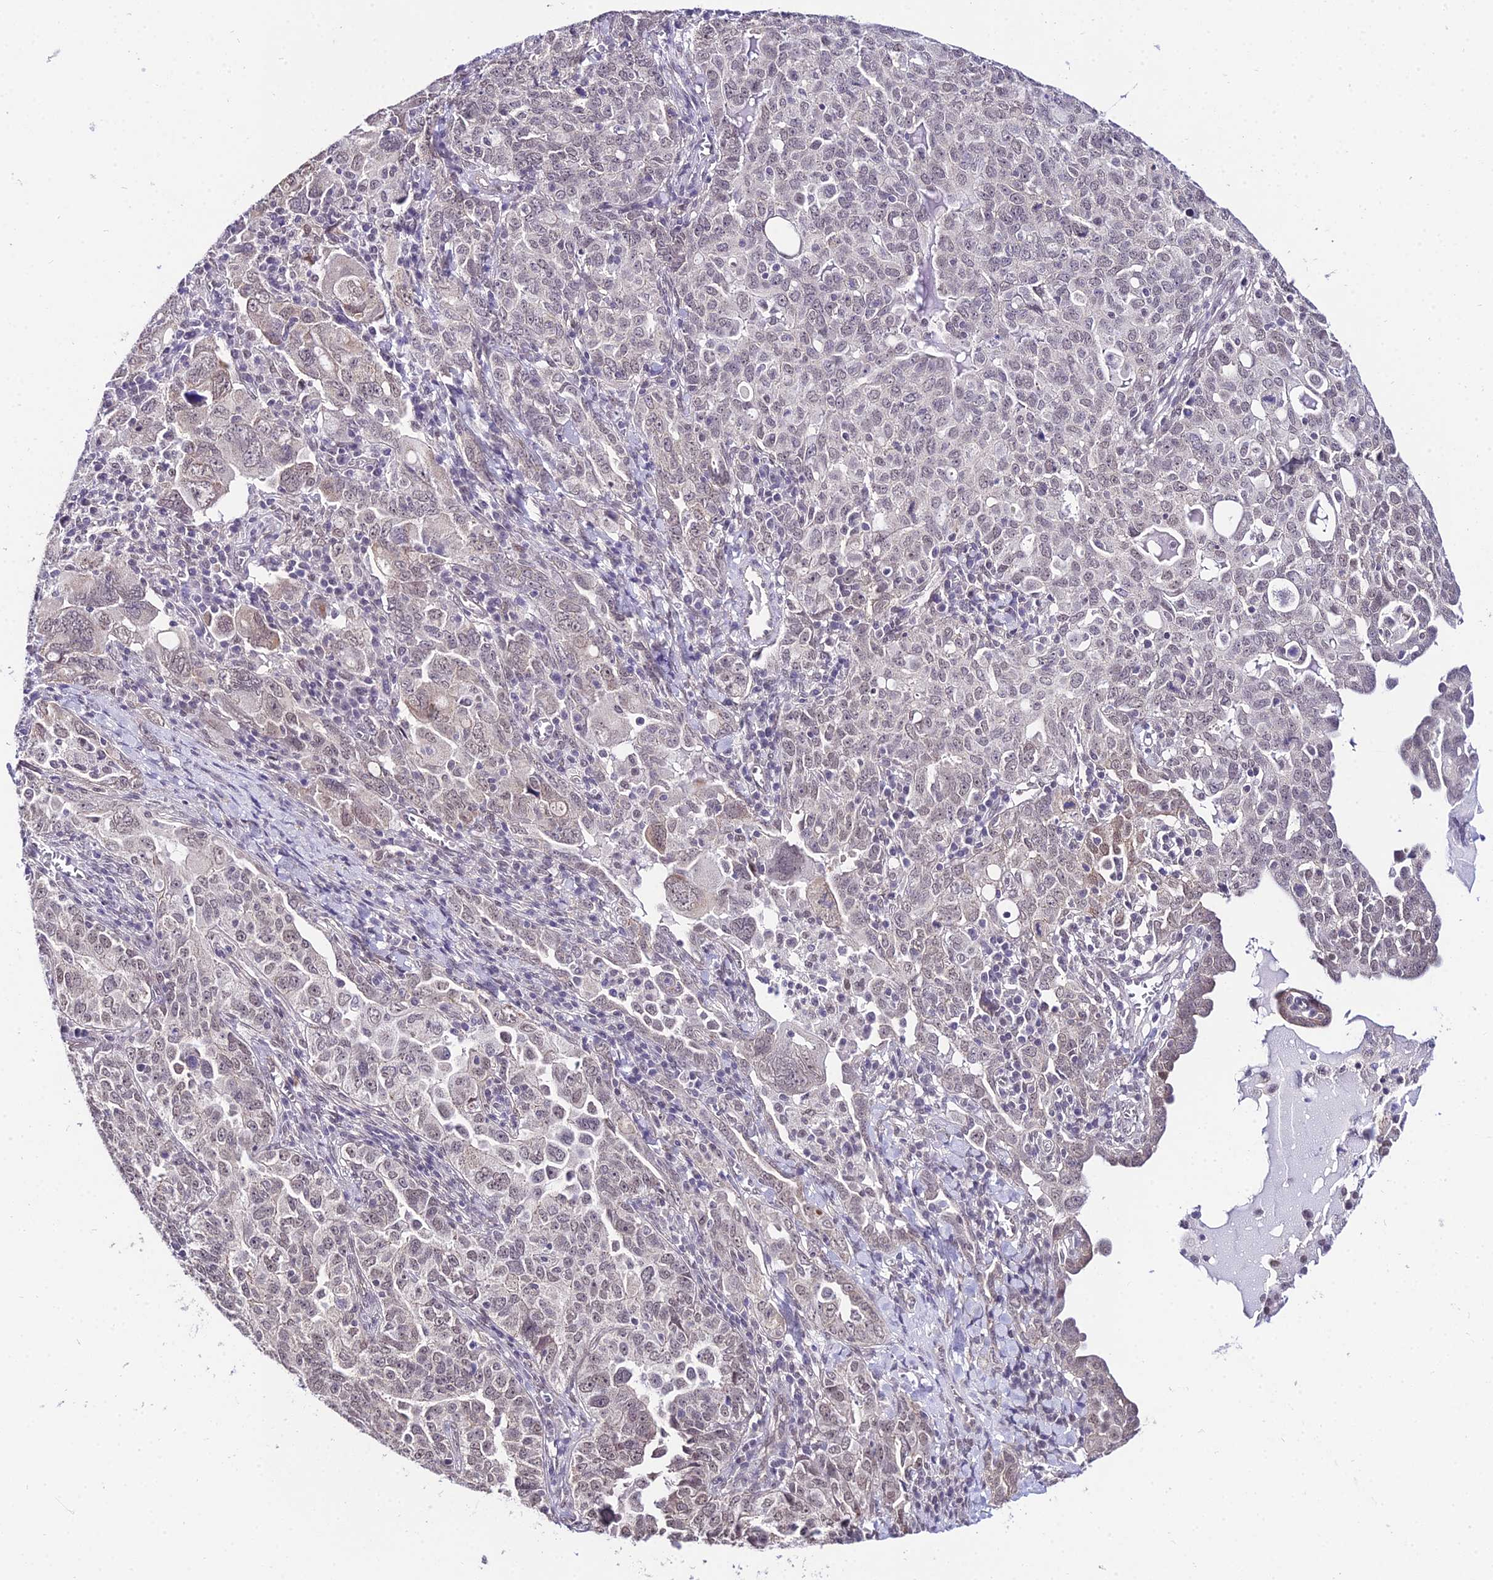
{"staining": {"intensity": "weak", "quantity": "<25%", "location": "nuclear"}, "tissue": "ovarian cancer", "cell_type": "Tumor cells", "image_type": "cancer", "snomed": [{"axis": "morphology", "description": "Carcinoma, endometroid"}, {"axis": "topography", "description": "Ovary"}], "caption": "Immunohistochemistry image of human ovarian cancer stained for a protein (brown), which demonstrates no positivity in tumor cells.", "gene": "POLR2I", "patient": {"sex": "female", "age": 62}}